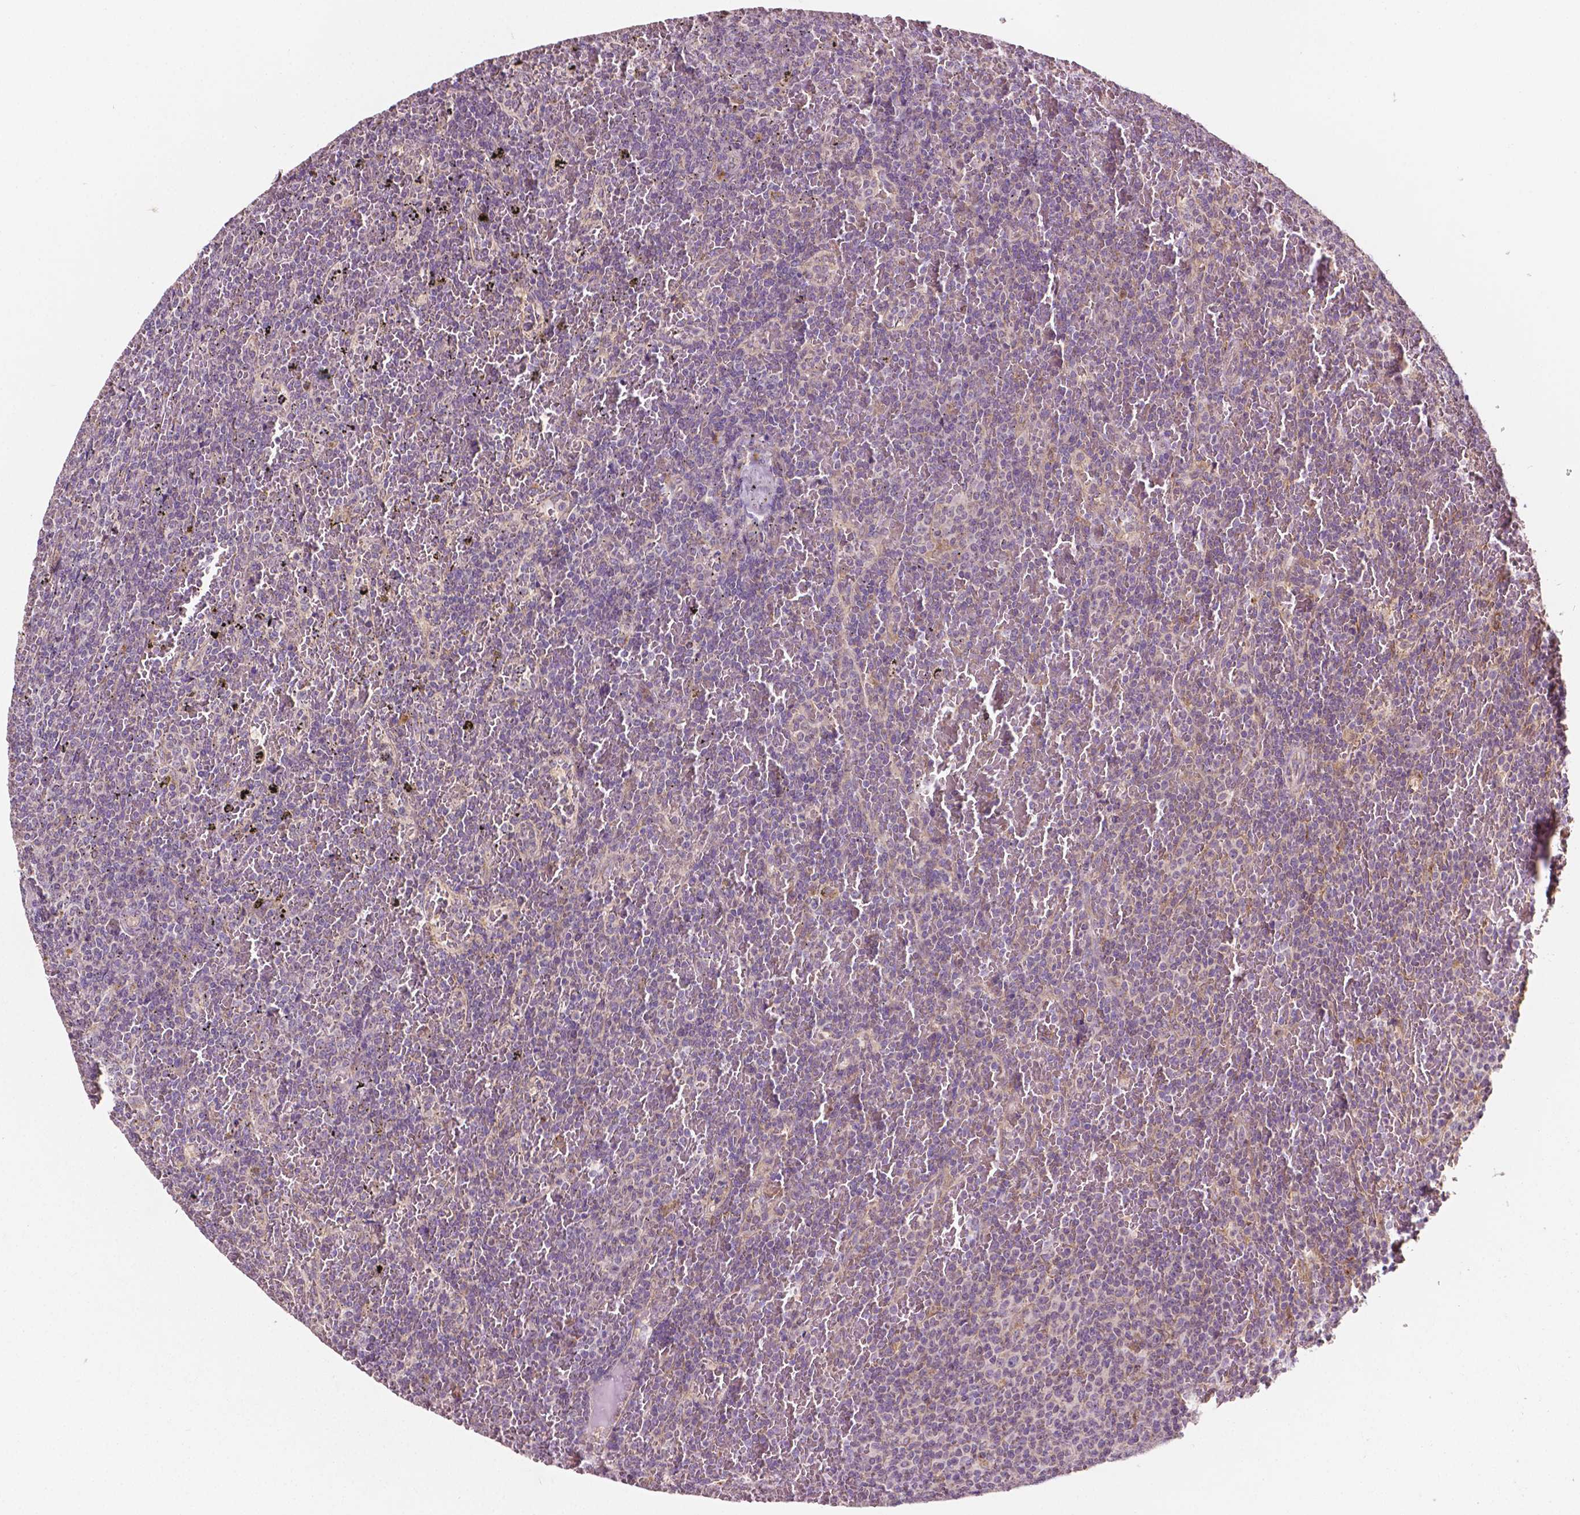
{"staining": {"intensity": "negative", "quantity": "none", "location": "none"}, "tissue": "lymphoma", "cell_type": "Tumor cells", "image_type": "cancer", "snomed": [{"axis": "morphology", "description": "Malignant lymphoma, non-Hodgkin's type, Low grade"}, {"axis": "topography", "description": "Spleen"}], "caption": "Immunohistochemistry (IHC) image of low-grade malignant lymphoma, non-Hodgkin's type stained for a protein (brown), which reveals no staining in tumor cells. (DAB immunohistochemistry with hematoxylin counter stain).", "gene": "EBAG9", "patient": {"sex": "female", "age": 77}}